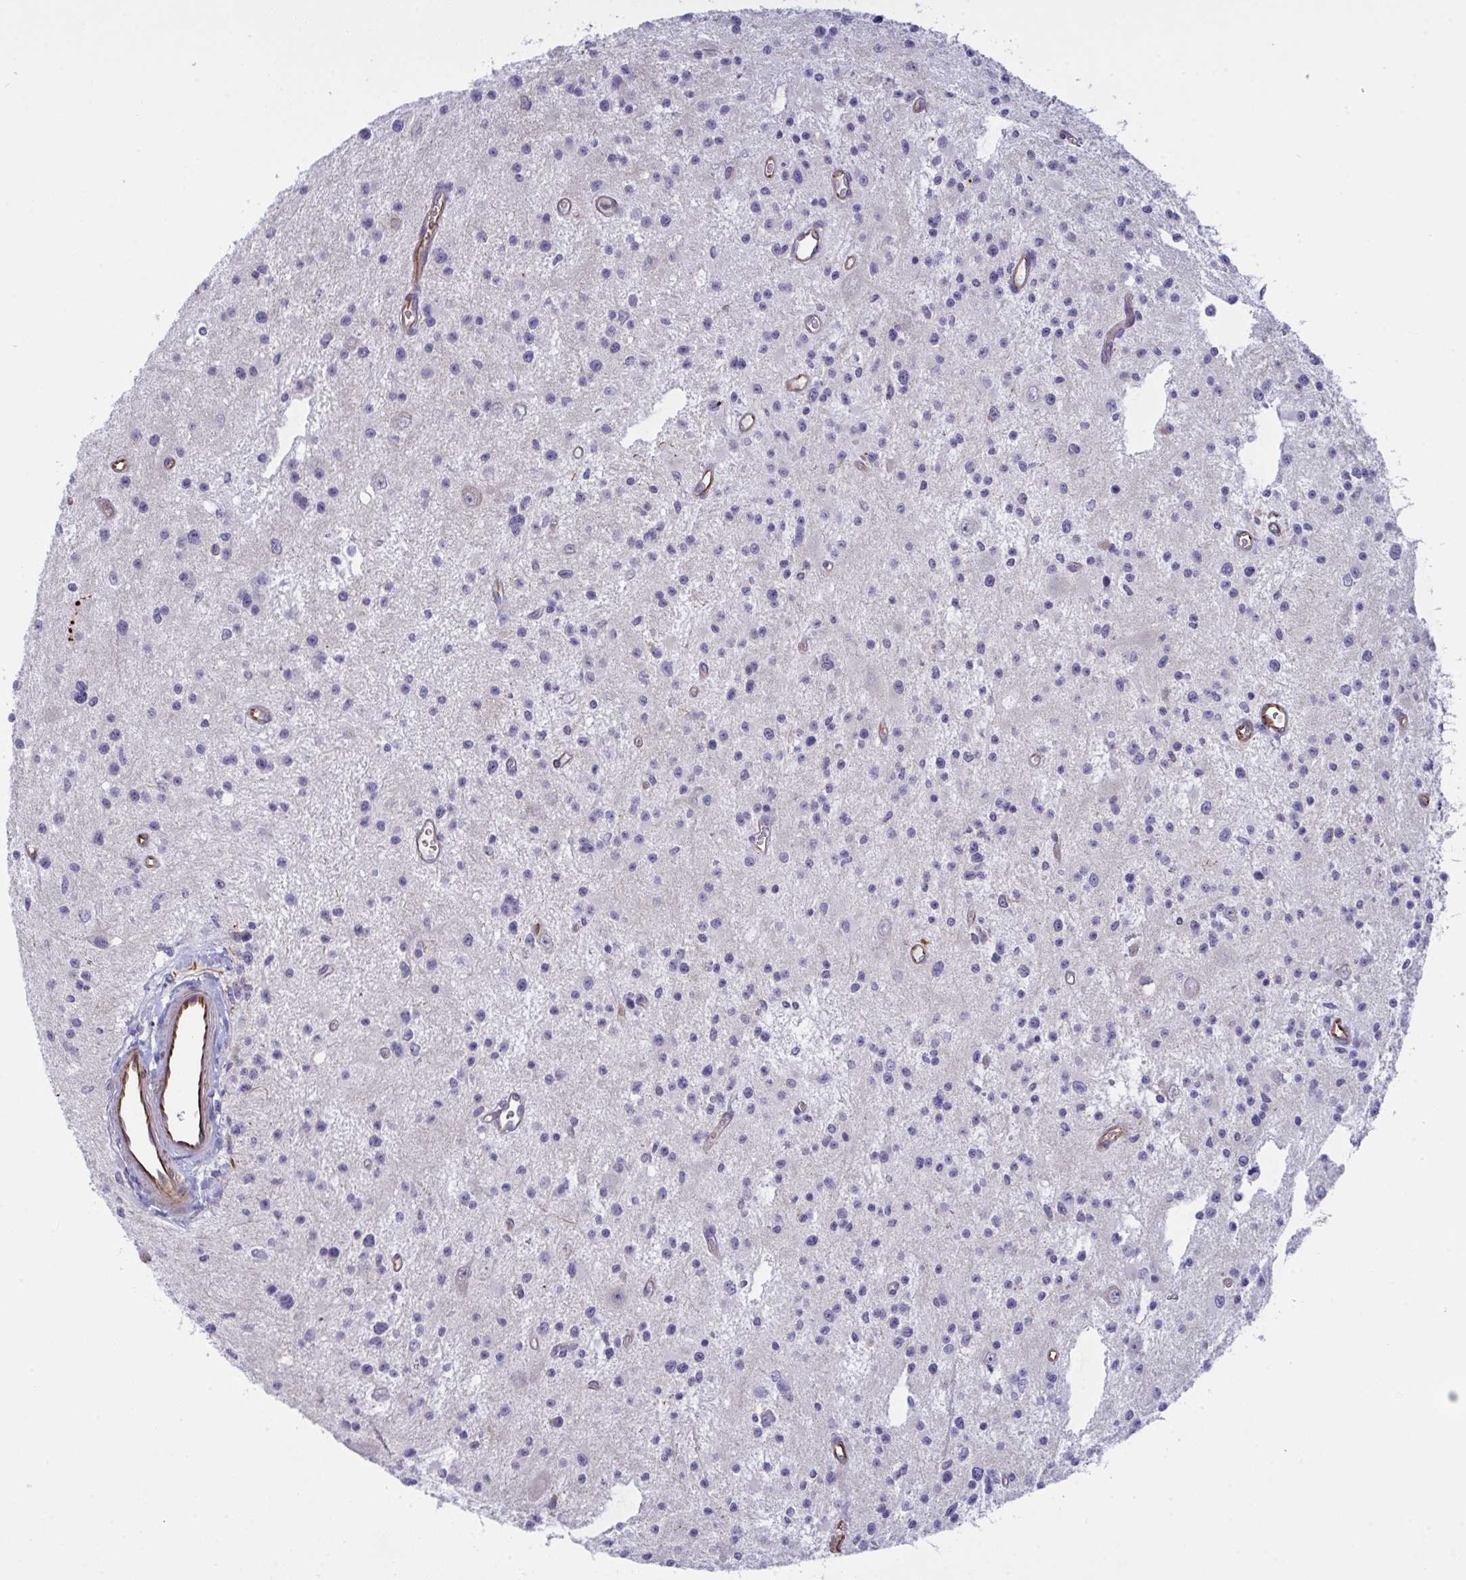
{"staining": {"intensity": "negative", "quantity": "none", "location": "none"}, "tissue": "glioma", "cell_type": "Tumor cells", "image_type": "cancer", "snomed": [{"axis": "morphology", "description": "Glioma, malignant, Low grade"}, {"axis": "topography", "description": "Brain"}], "caption": "Glioma was stained to show a protein in brown. There is no significant positivity in tumor cells.", "gene": "DCBLD1", "patient": {"sex": "male", "age": 43}}